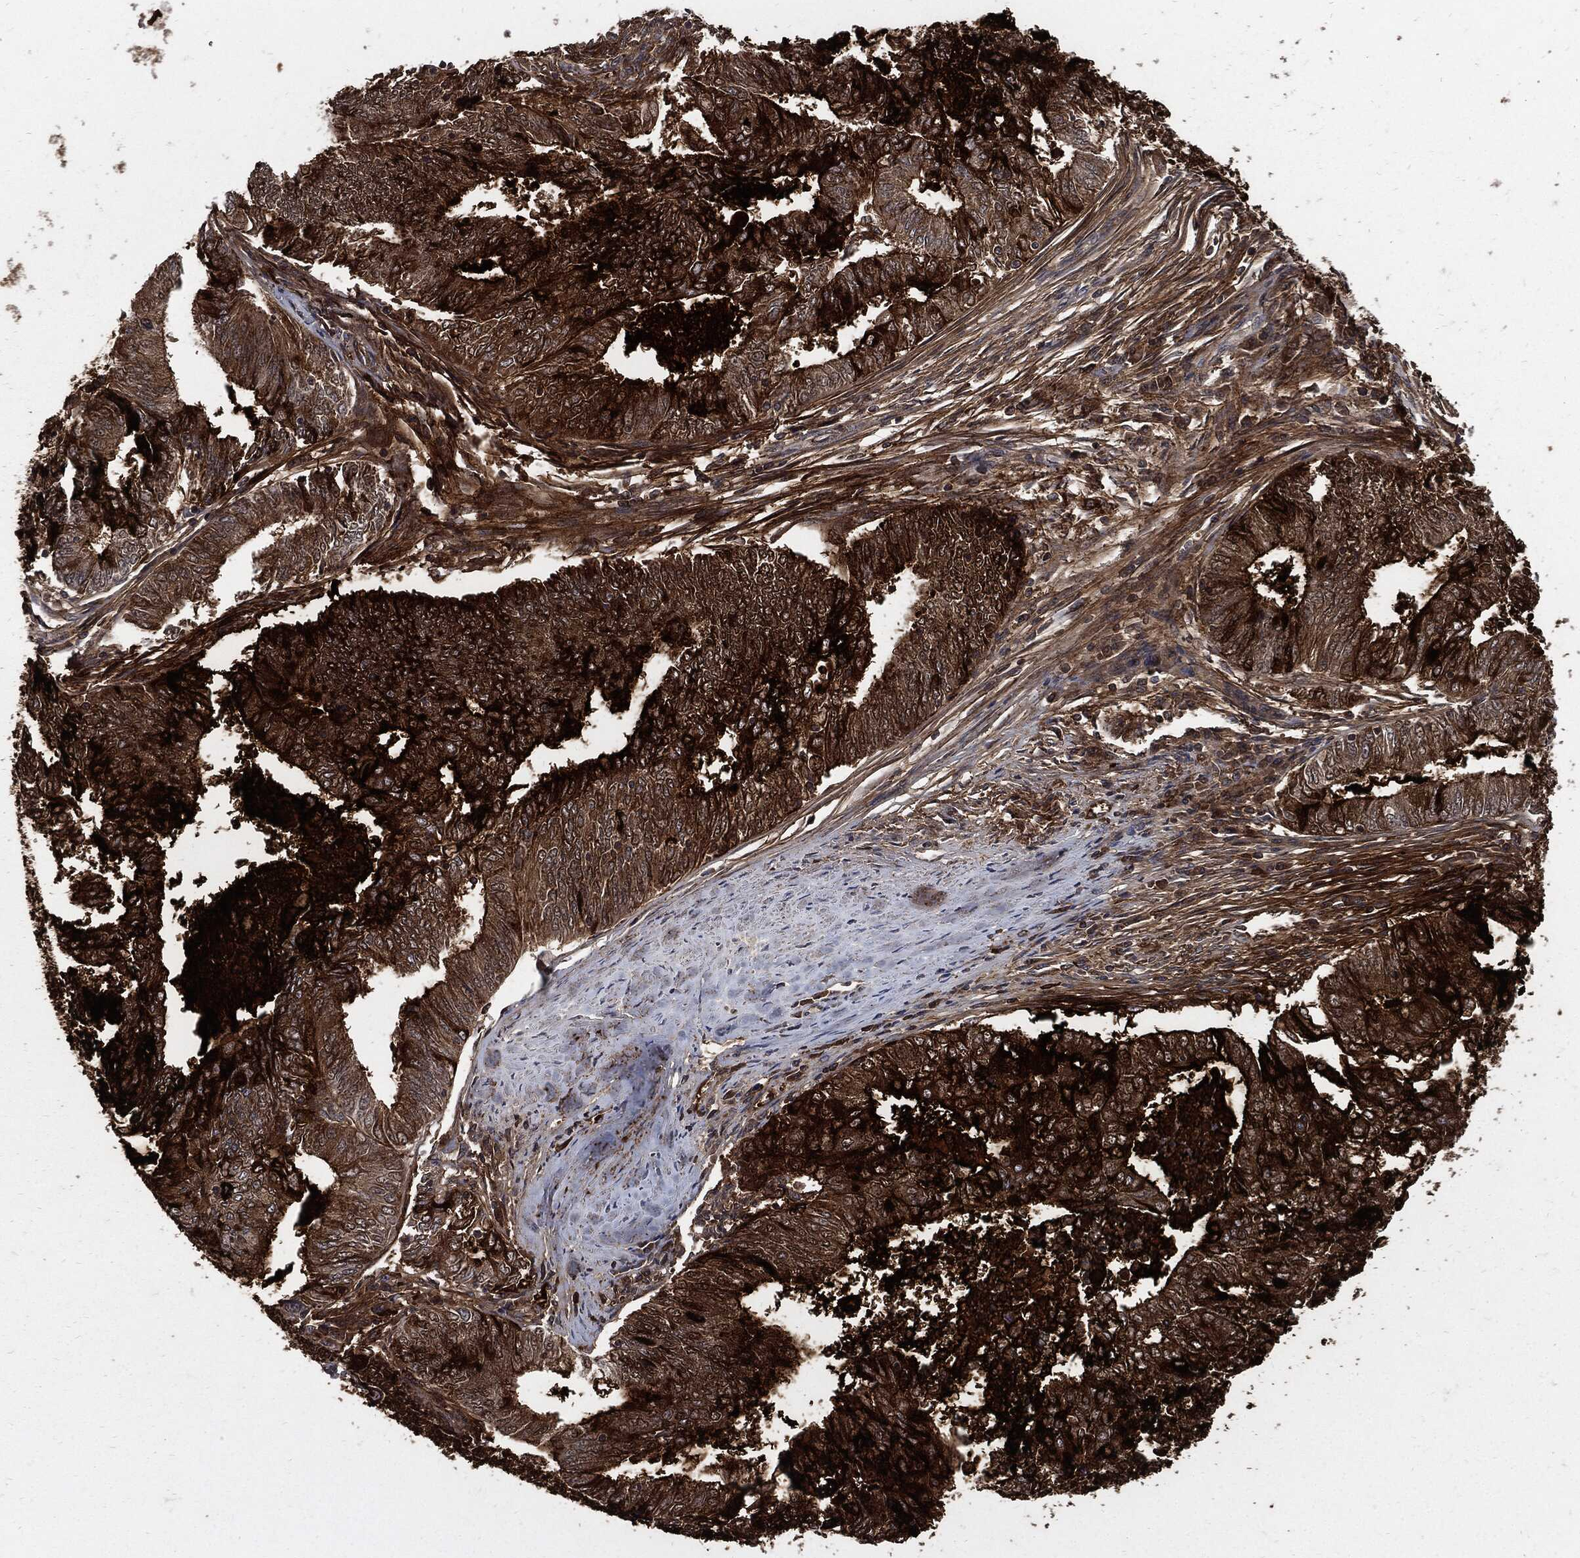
{"staining": {"intensity": "strong", "quantity": ">75%", "location": "cytoplasmic/membranous"}, "tissue": "endometrial cancer", "cell_type": "Tumor cells", "image_type": "cancer", "snomed": [{"axis": "morphology", "description": "Adenocarcinoma, NOS"}, {"axis": "topography", "description": "Endometrium"}], "caption": "This is an image of IHC staining of endometrial cancer (adenocarcinoma), which shows strong positivity in the cytoplasmic/membranous of tumor cells.", "gene": "CLU", "patient": {"sex": "female", "age": 62}}